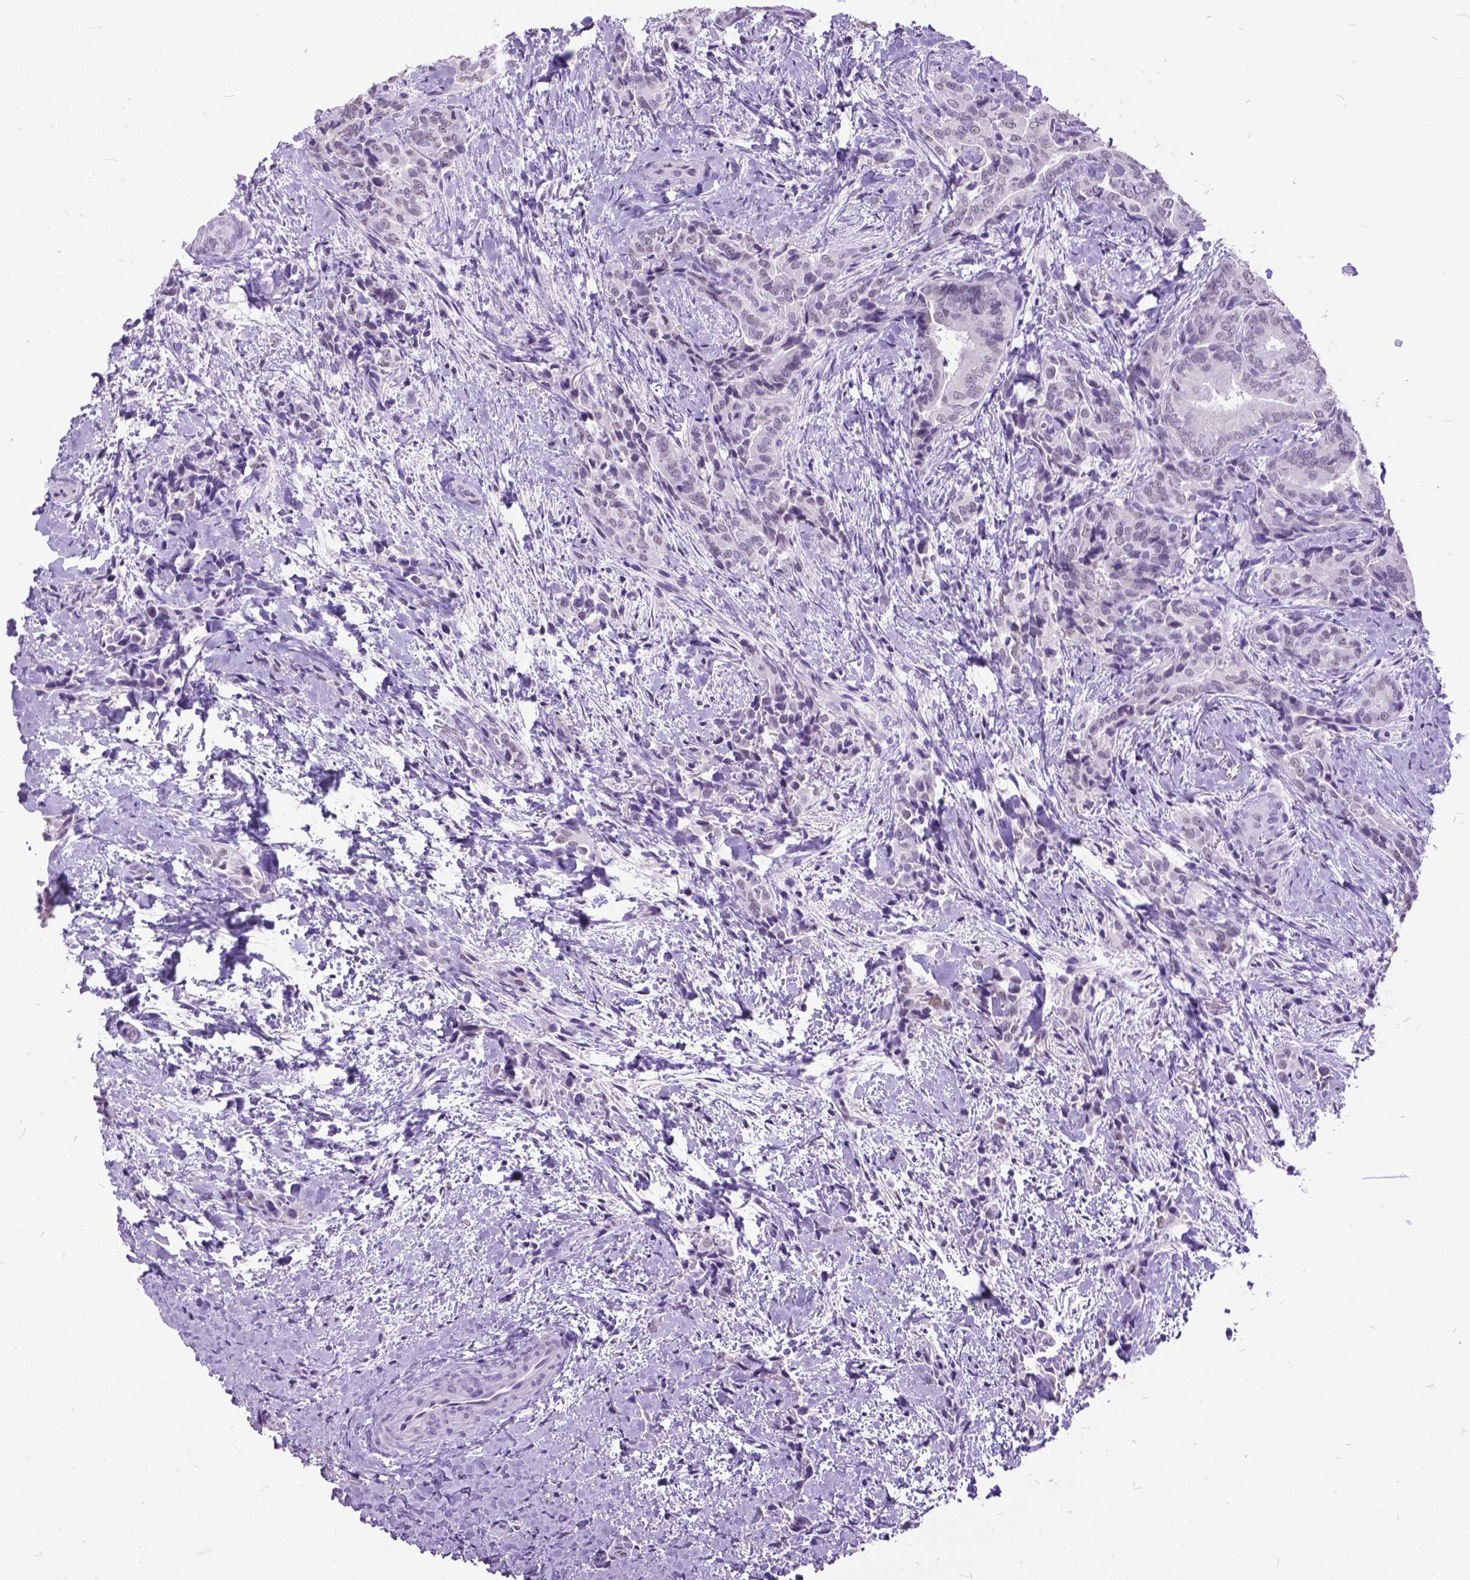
{"staining": {"intensity": "negative", "quantity": "none", "location": "none"}, "tissue": "thyroid cancer", "cell_type": "Tumor cells", "image_type": "cancer", "snomed": [{"axis": "morphology", "description": "Papillary adenocarcinoma, NOS"}, {"axis": "topography", "description": "Thyroid gland"}], "caption": "Tumor cells are negative for brown protein staining in thyroid cancer.", "gene": "MARCHF10", "patient": {"sex": "male", "age": 61}}